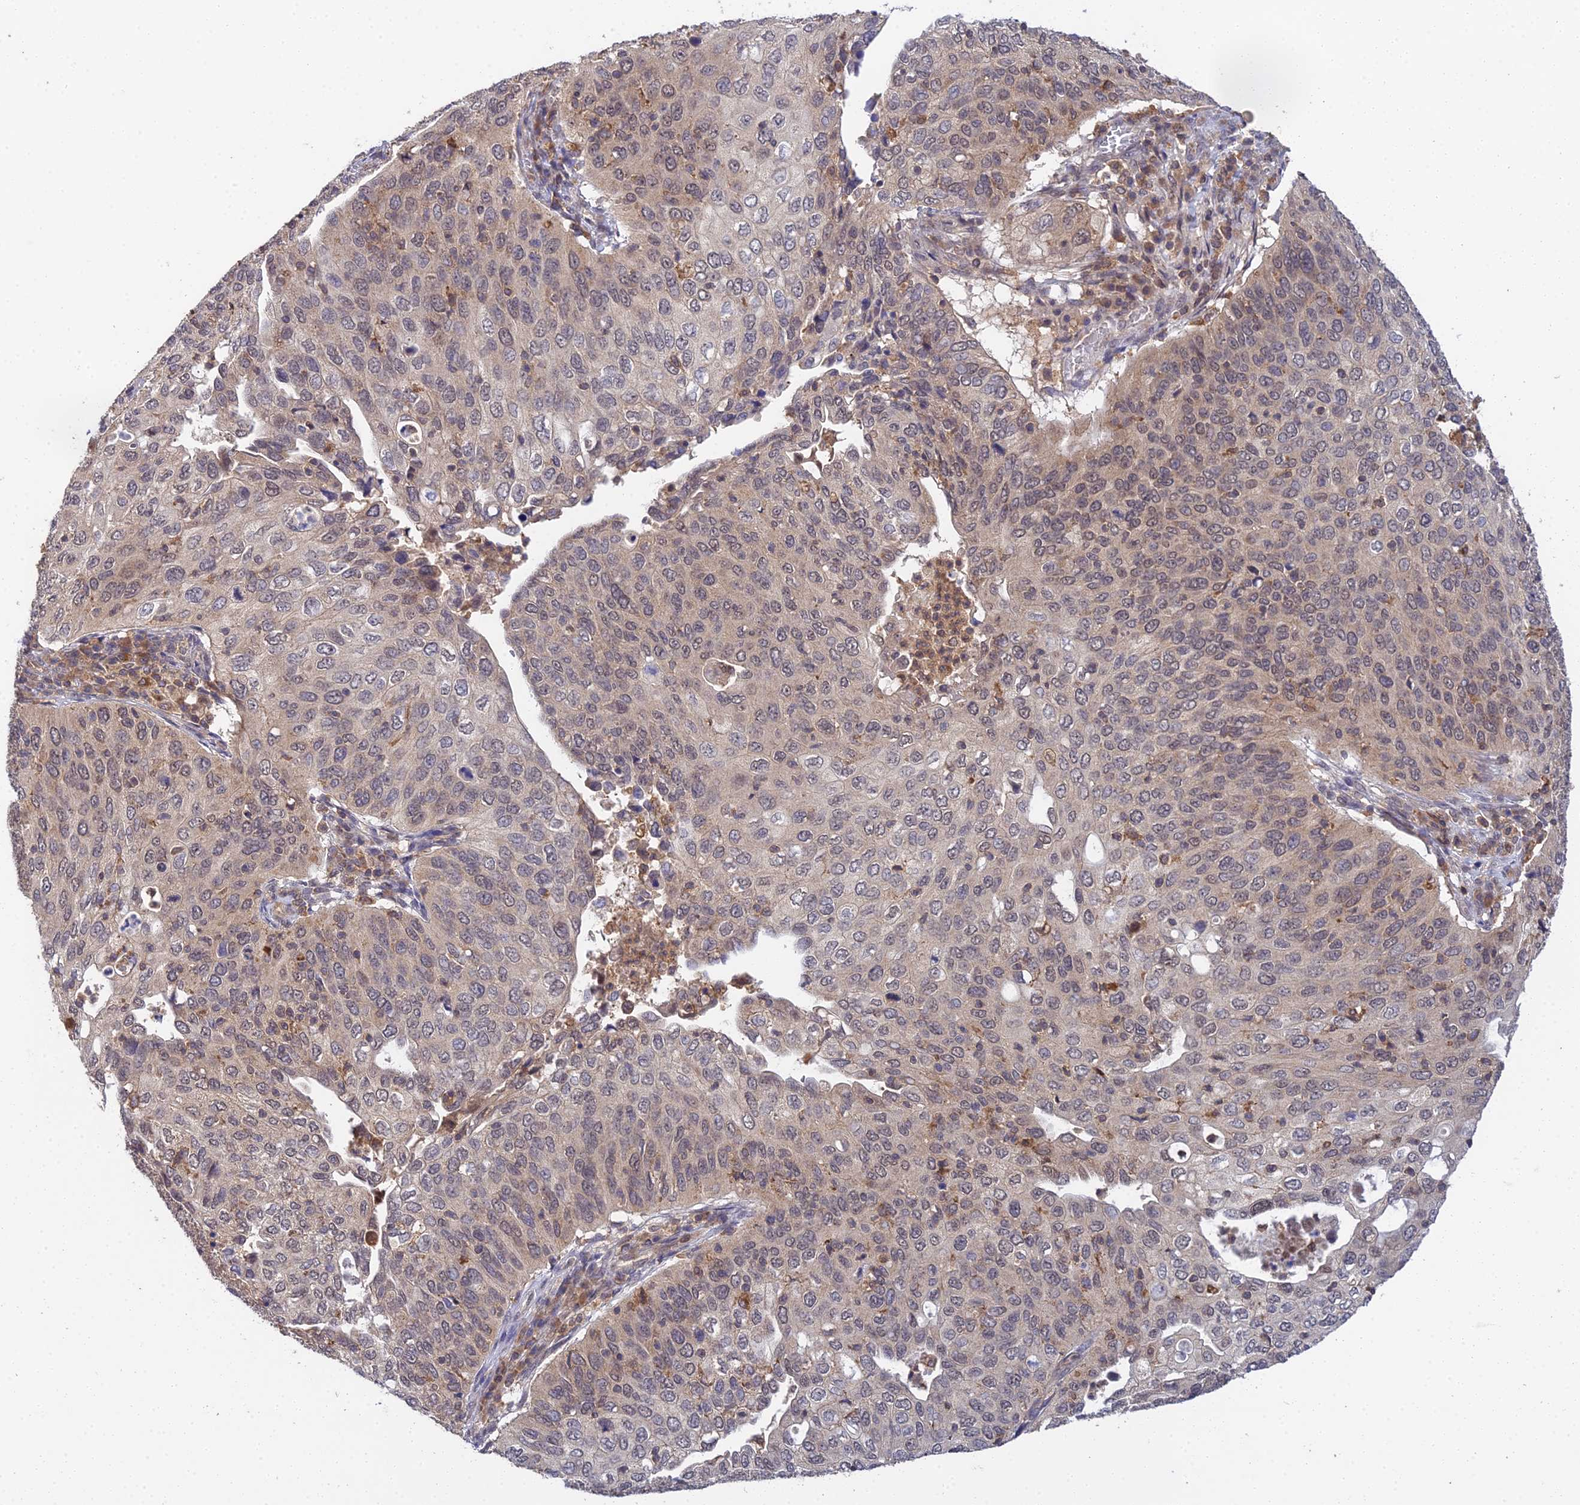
{"staining": {"intensity": "weak", "quantity": "25%-75%", "location": "cytoplasmic/membranous"}, "tissue": "cervical cancer", "cell_type": "Tumor cells", "image_type": "cancer", "snomed": [{"axis": "morphology", "description": "Squamous cell carcinoma, NOS"}, {"axis": "topography", "description": "Cervix"}], "caption": "A histopathology image showing weak cytoplasmic/membranous positivity in about 25%-75% of tumor cells in squamous cell carcinoma (cervical), as visualized by brown immunohistochemical staining.", "gene": "TPRX1", "patient": {"sex": "female", "age": 36}}